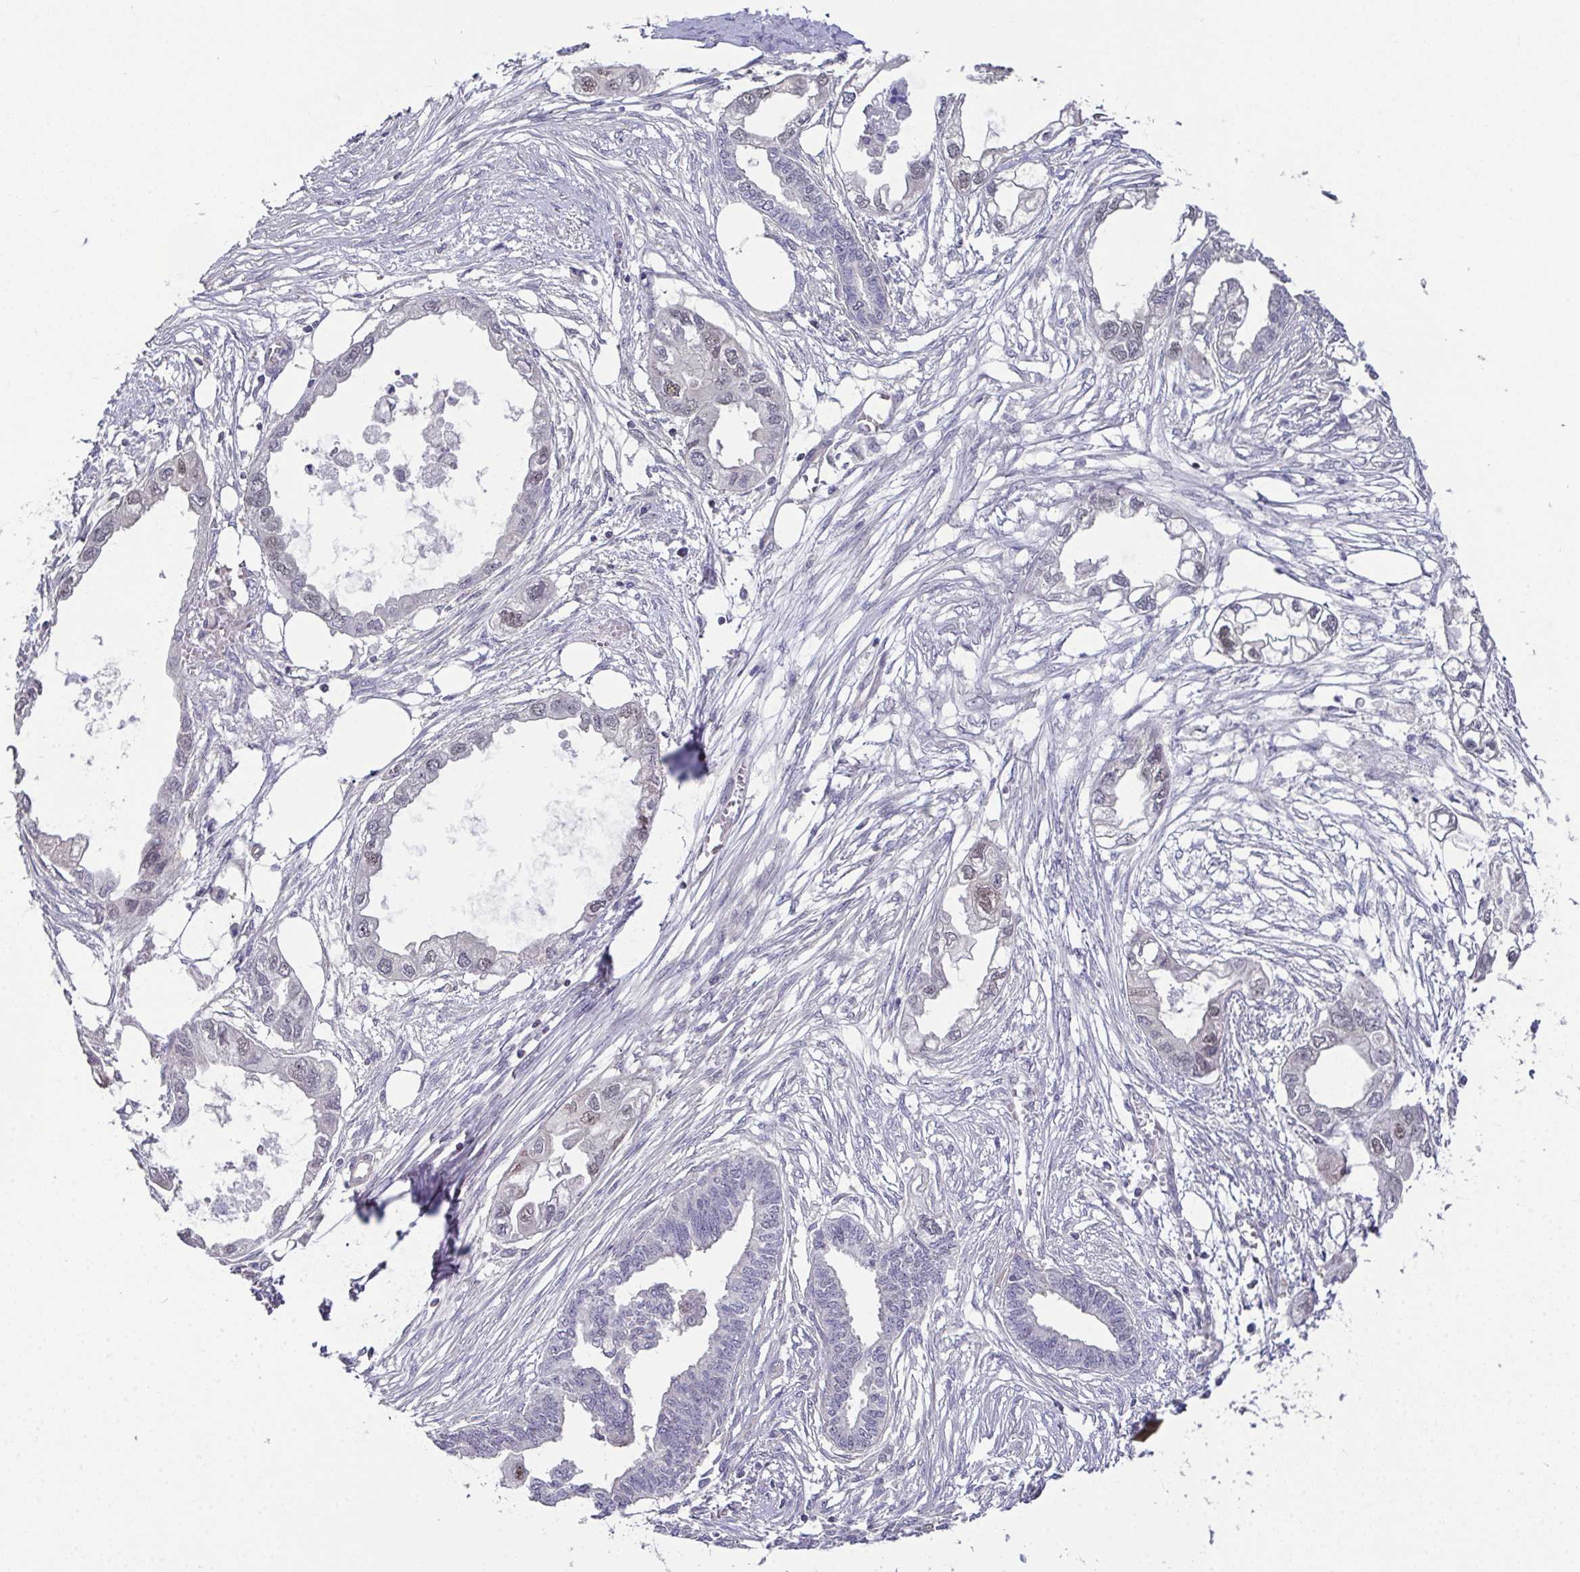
{"staining": {"intensity": "negative", "quantity": "none", "location": "none"}, "tissue": "endometrial cancer", "cell_type": "Tumor cells", "image_type": "cancer", "snomed": [{"axis": "morphology", "description": "Adenocarcinoma, NOS"}, {"axis": "morphology", "description": "Adenocarcinoma, metastatic, NOS"}, {"axis": "topography", "description": "Adipose tissue"}, {"axis": "topography", "description": "Endometrium"}], "caption": "Histopathology image shows no protein positivity in tumor cells of endometrial cancer tissue. The staining was performed using DAB (3,3'-diaminobenzidine) to visualize the protein expression in brown, while the nuclei were stained in blue with hematoxylin (Magnification: 20x).", "gene": "DNAJB1", "patient": {"sex": "female", "age": 67}}